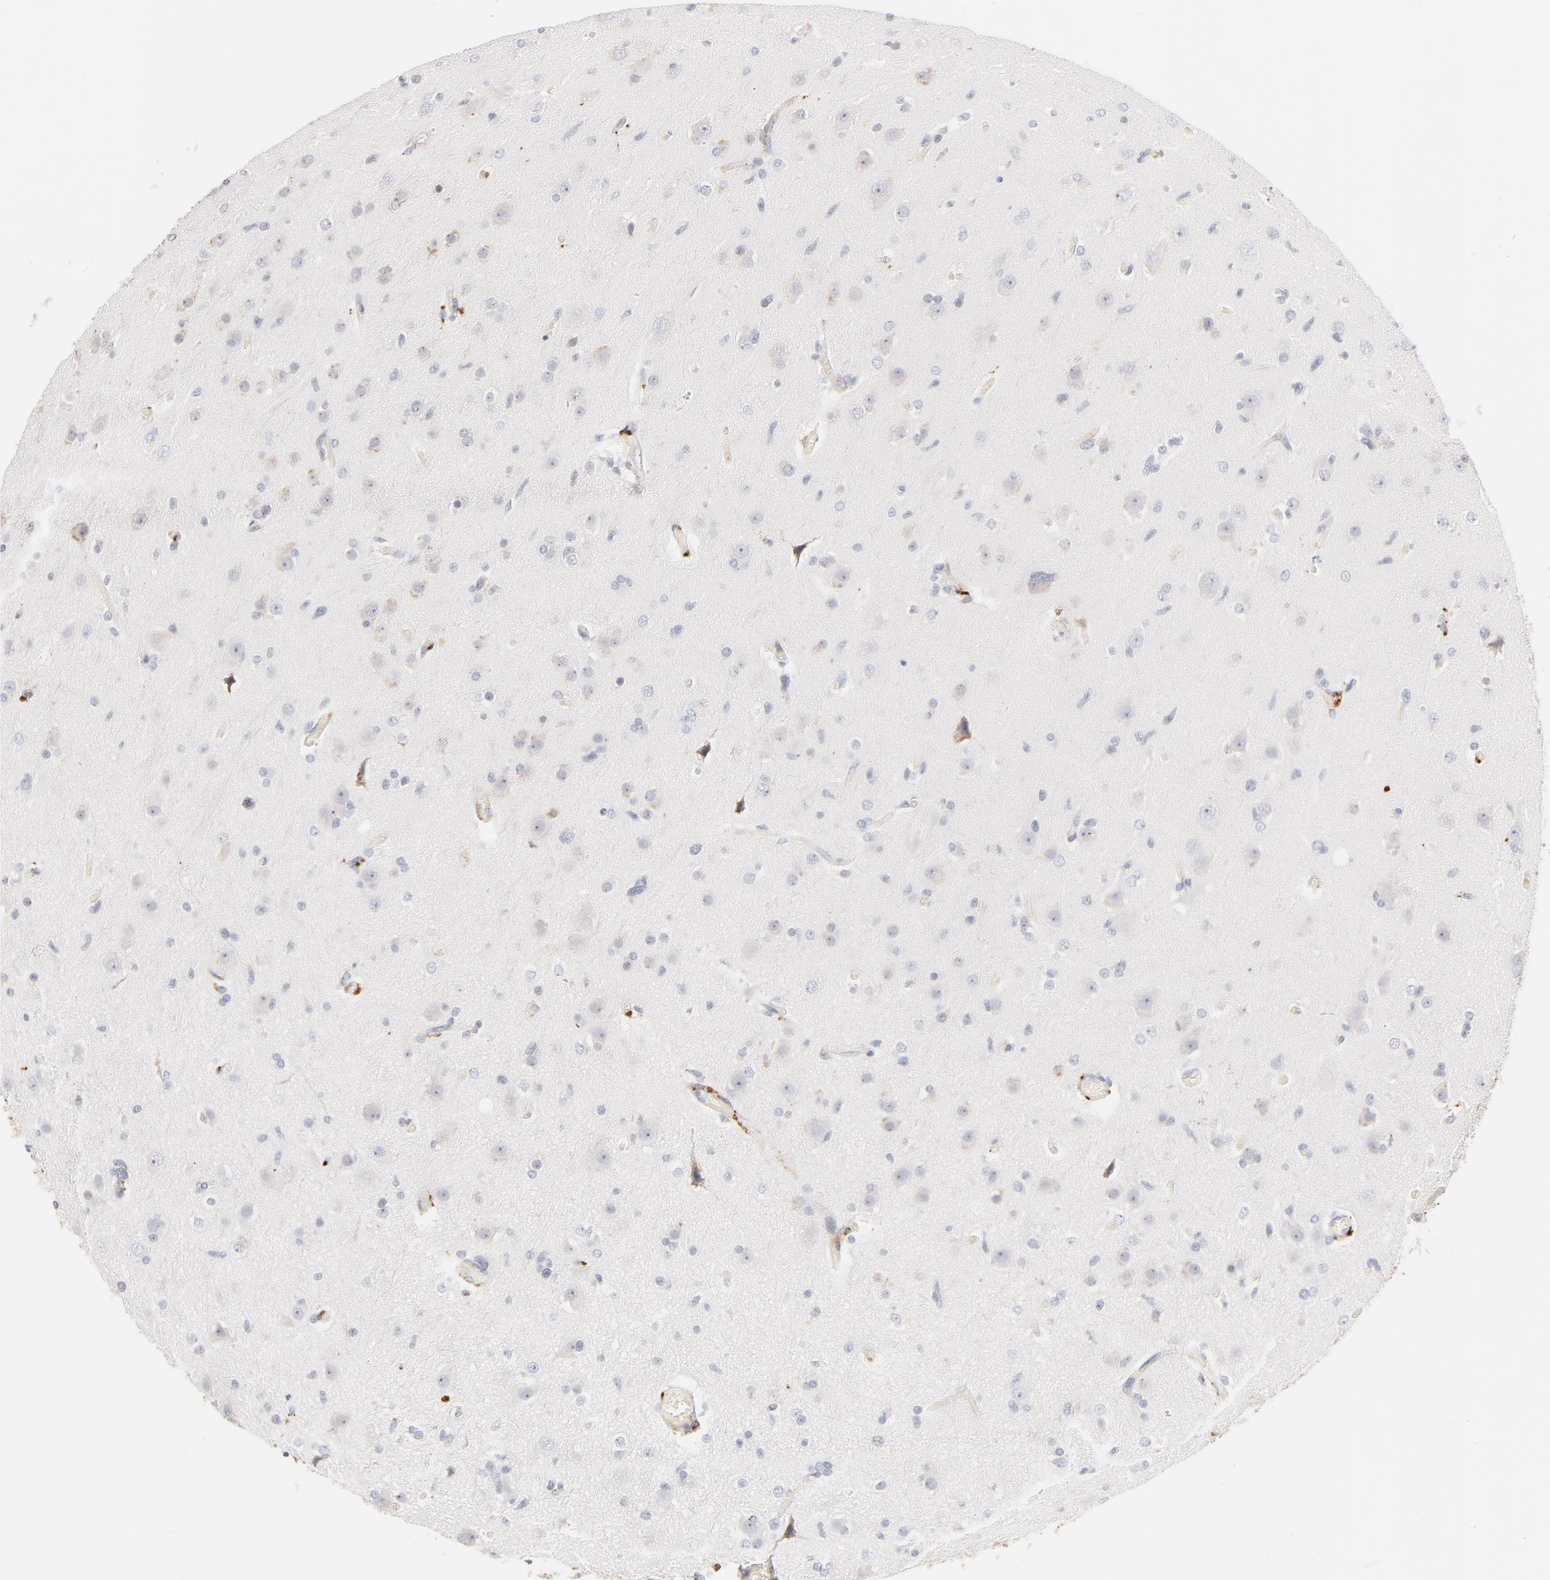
{"staining": {"intensity": "negative", "quantity": "none", "location": "none"}, "tissue": "glioma", "cell_type": "Tumor cells", "image_type": "cancer", "snomed": [{"axis": "morphology", "description": "Glioma, malignant, High grade"}, {"axis": "topography", "description": "Brain"}], "caption": "Glioma was stained to show a protein in brown. There is no significant staining in tumor cells.", "gene": "CTSH", "patient": {"sex": "male", "age": 33}}